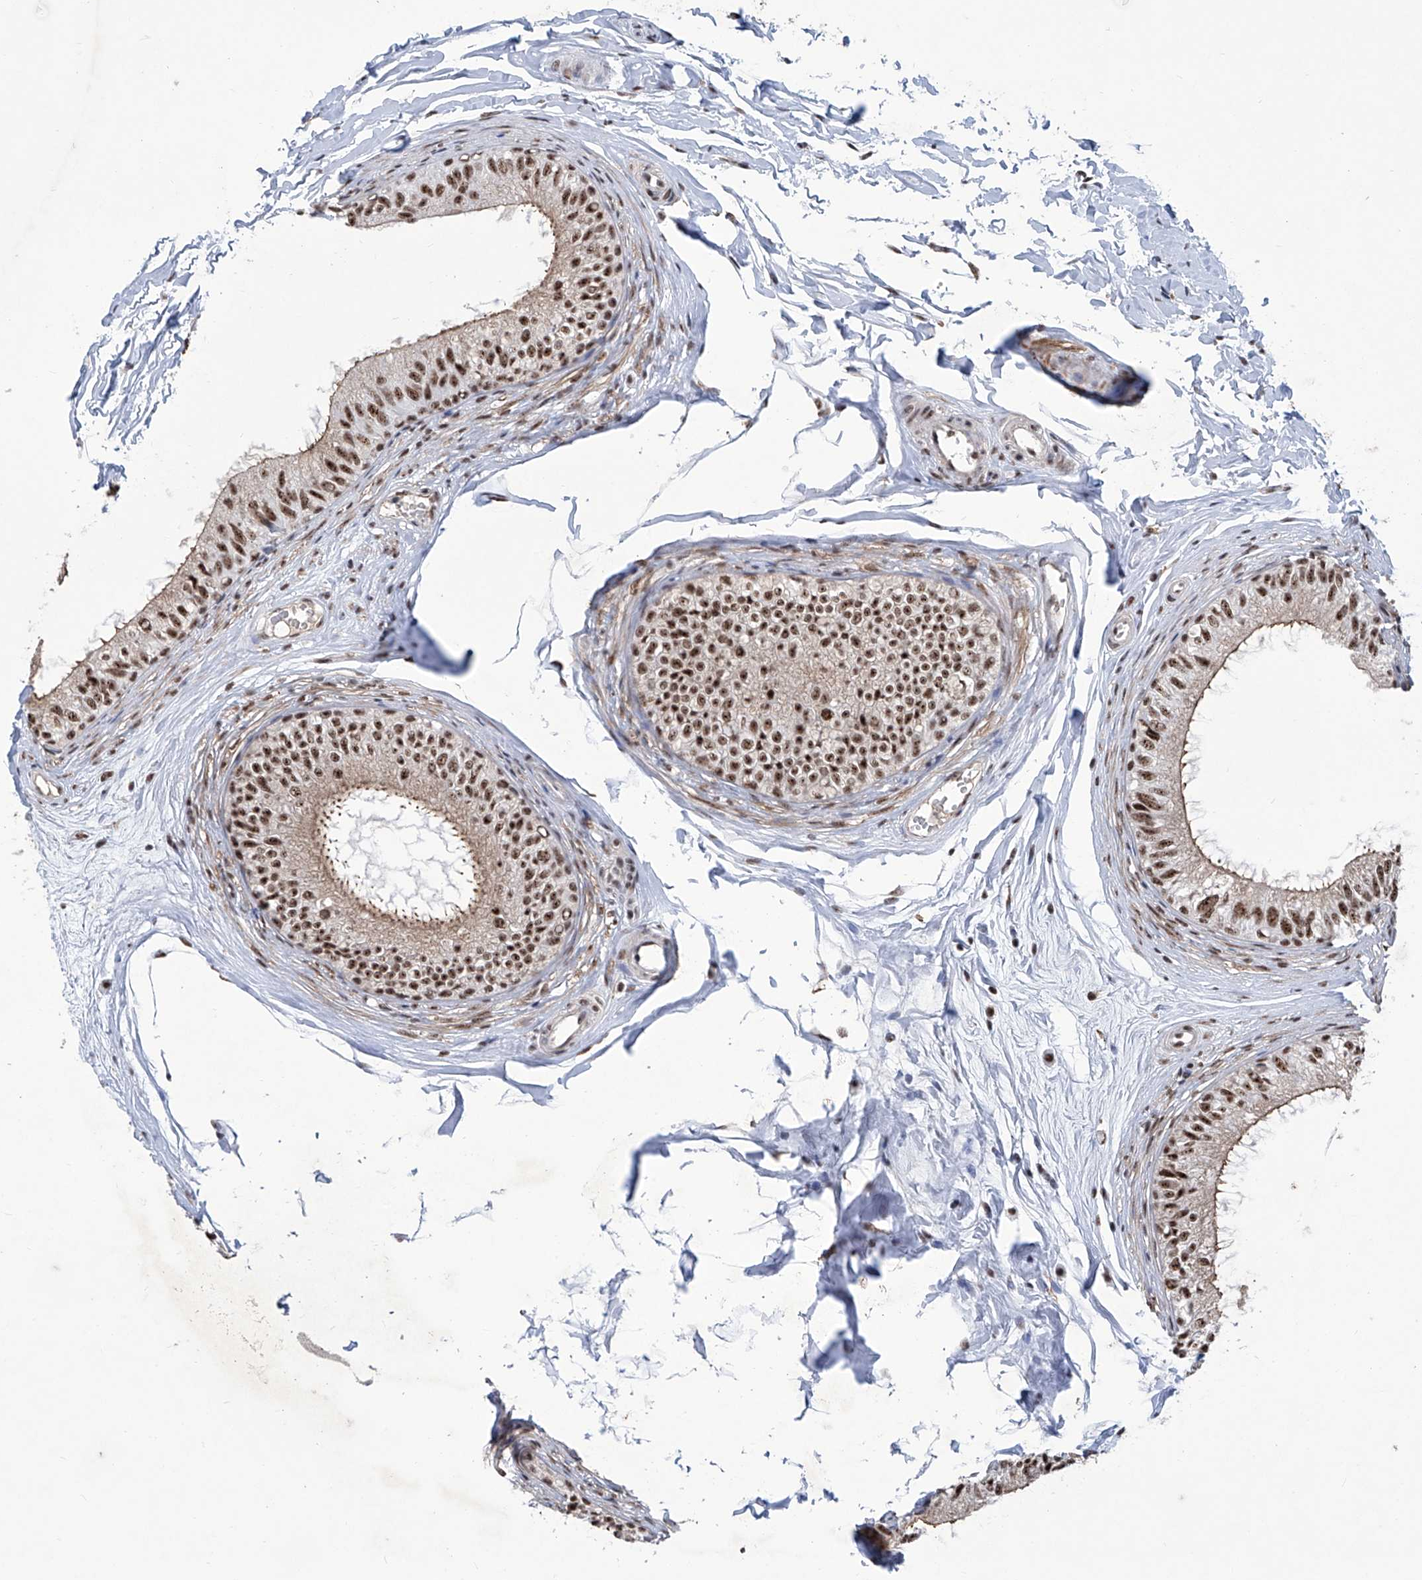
{"staining": {"intensity": "strong", "quantity": ">75%", "location": "cytoplasmic/membranous,nuclear"}, "tissue": "epididymis", "cell_type": "Glandular cells", "image_type": "normal", "snomed": [{"axis": "morphology", "description": "Normal tissue, NOS"}, {"axis": "morphology", "description": "Seminoma in situ"}, {"axis": "topography", "description": "Testis"}, {"axis": "topography", "description": "Epididymis"}], "caption": "DAB immunohistochemical staining of unremarkable human epididymis exhibits strong cytoplasmic/membranous,nuclear protein expression in approximately >75% of glandular cells. The protein is shown in brown color, while the nuclei are stained blue.", "gene": "FBXL4", "patient": {"sex": "male", "age": 28}}